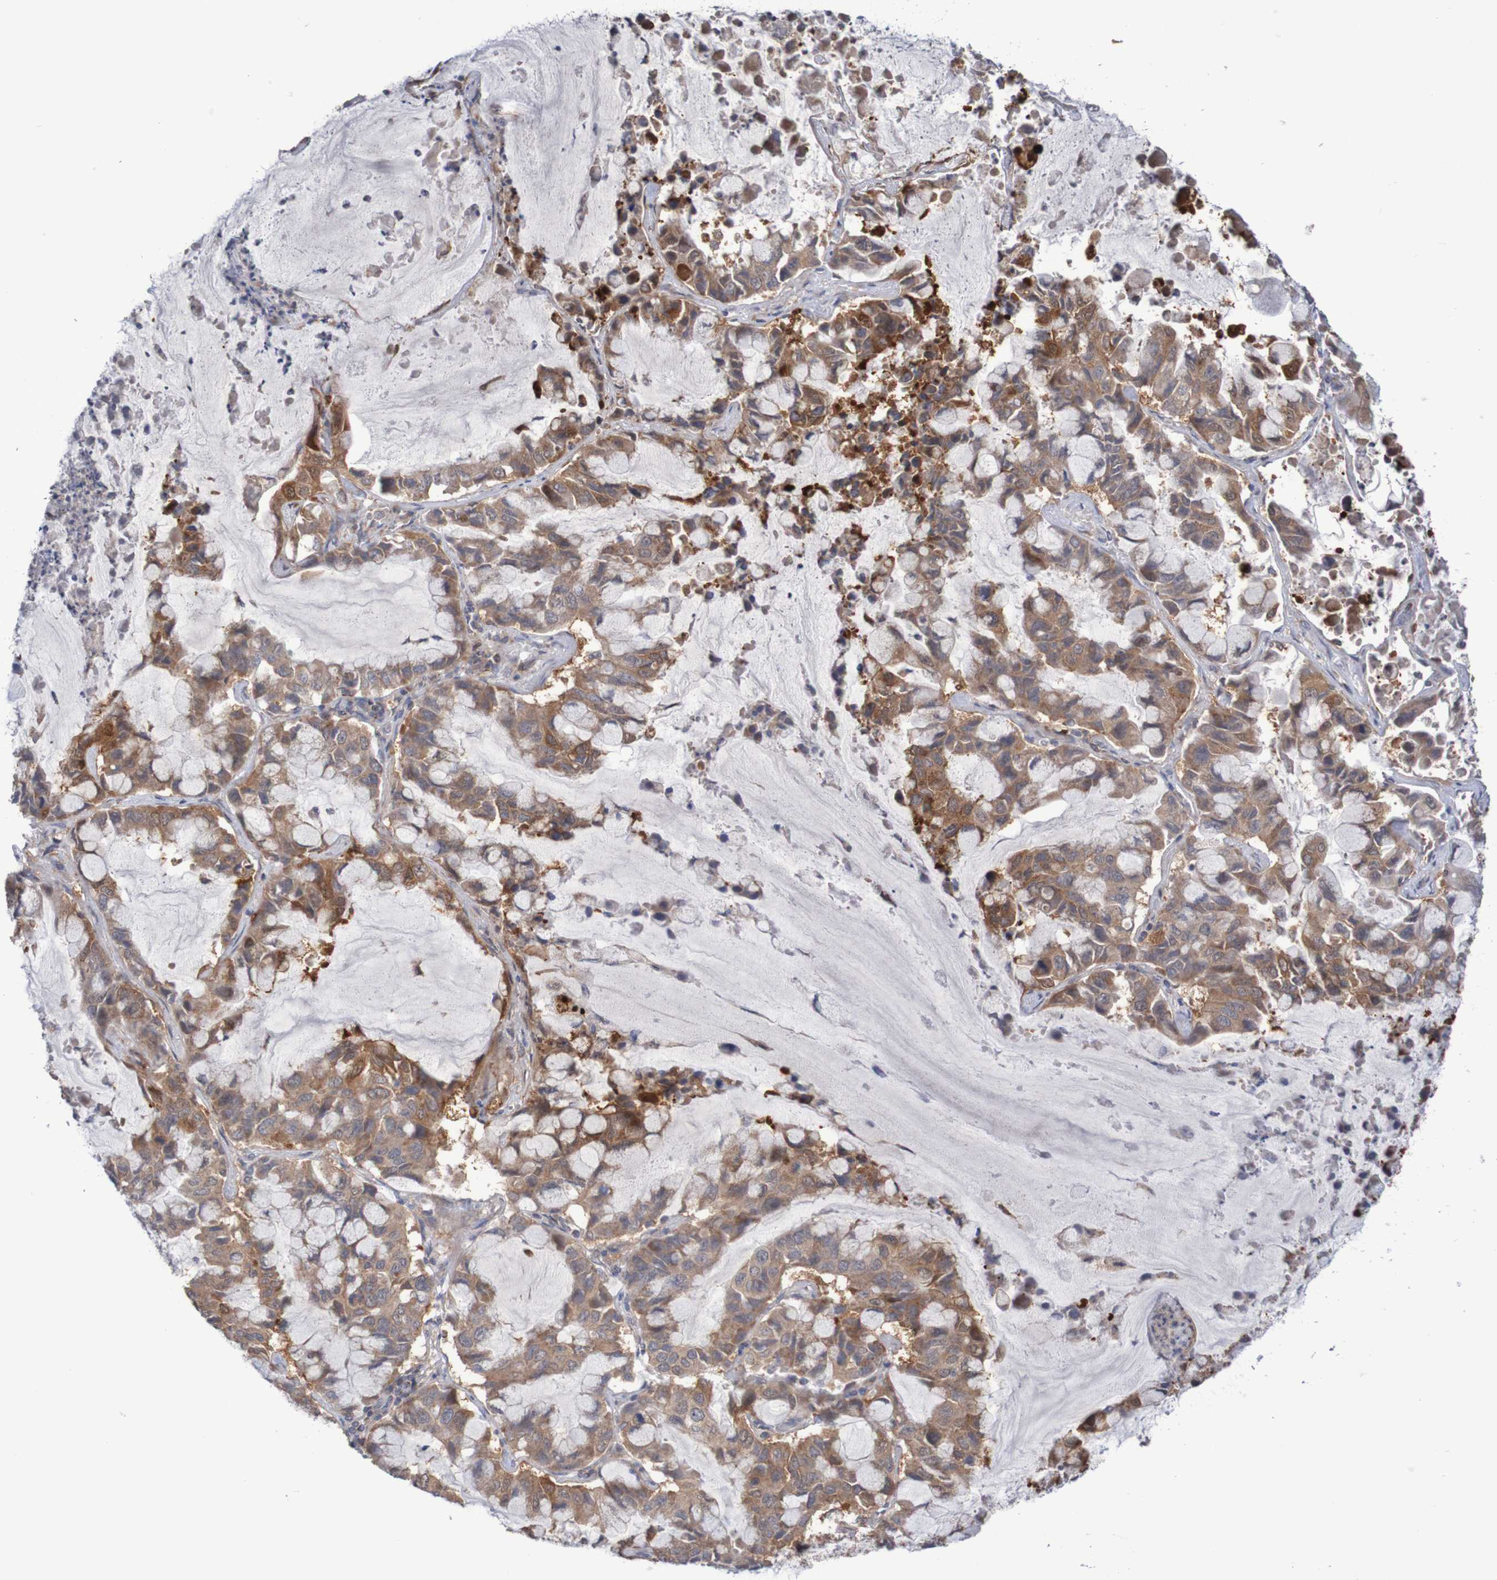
{"staining": {"intensity": "moderate", "quantity": ">75%", "location": "cytoplasmic/membranous"}, "tissue": "lung cancer", "cell_type": "Tumor cells", "image_type": "cancer", "snomed": [{"axis": "morphology", "description": "Adenocarcinoma, NOS"}, {"axis": "topography", "description": "Lung"}], "caption": "High-magnification brightfield microscopy of lung cancer stained with DAB (3,3'-diaminobenzidine) (brown) and counterstained with hematoxylin (blue). tumor cells exhibit moderate cytoplasmic/membranous staining is present in approximately>75% of cells.", "gene": "C3orf18", "patient": {"sex": "male", "age": 64}}